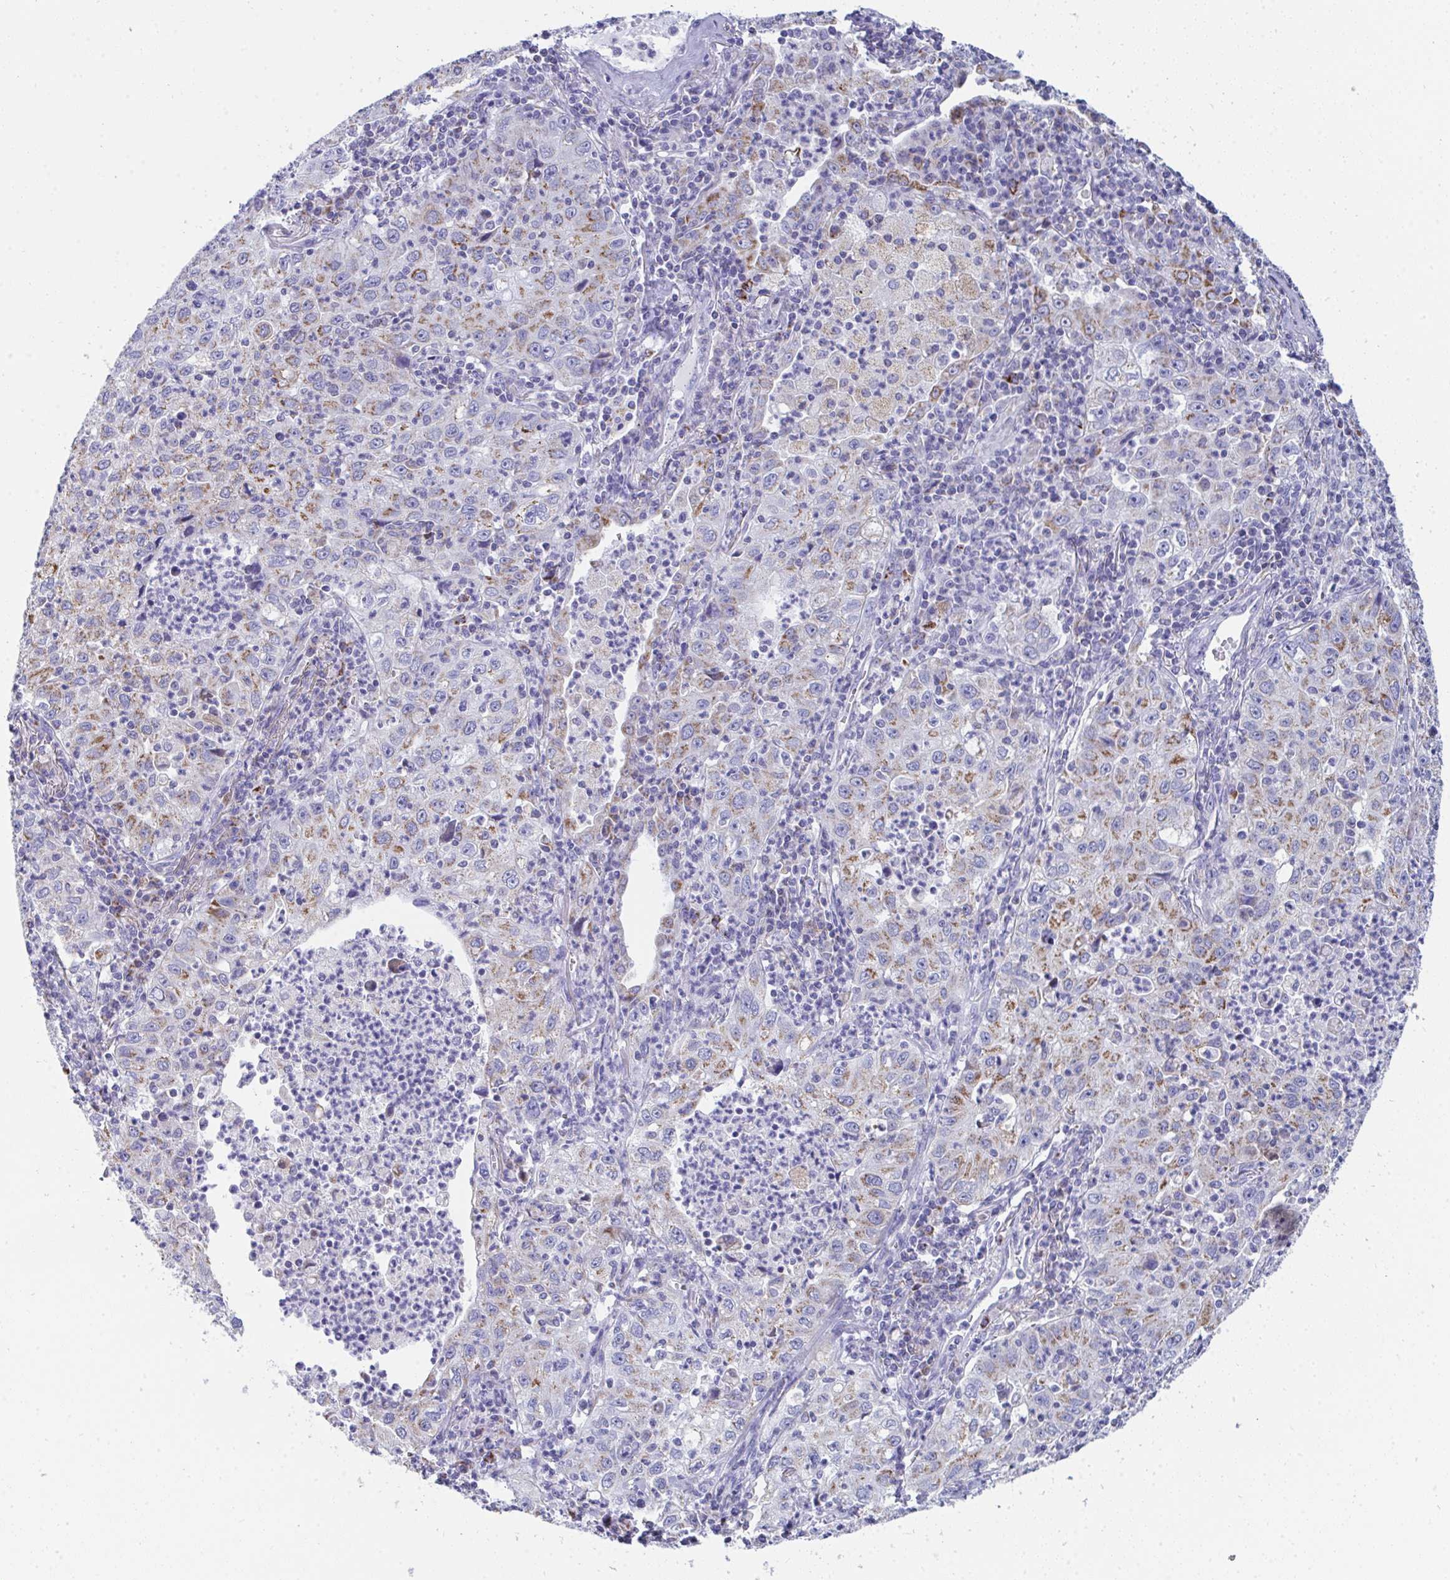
{"staining": {"intensity": "moderate", "quantity": "25%-75%", "location": "cytoplasmic/membranous"}, "tissue": "lung cancer", "cell_type": "Tumor cells", "image_type": "cancer", "snomed": [{"axis": "morphology", "description": "Squamous cell carcinoma, NOS"}, {"axis": "topography", "description": "Lung"}], "caption": "The image reveals immunohistochemical staining of lung cancer. There is moderate cytoplasmic/membranous positivity is identified in about 25%-75% of tumor cells.", "gene": "AIFM1", "patient": {"sex": "male", "age": 71}}